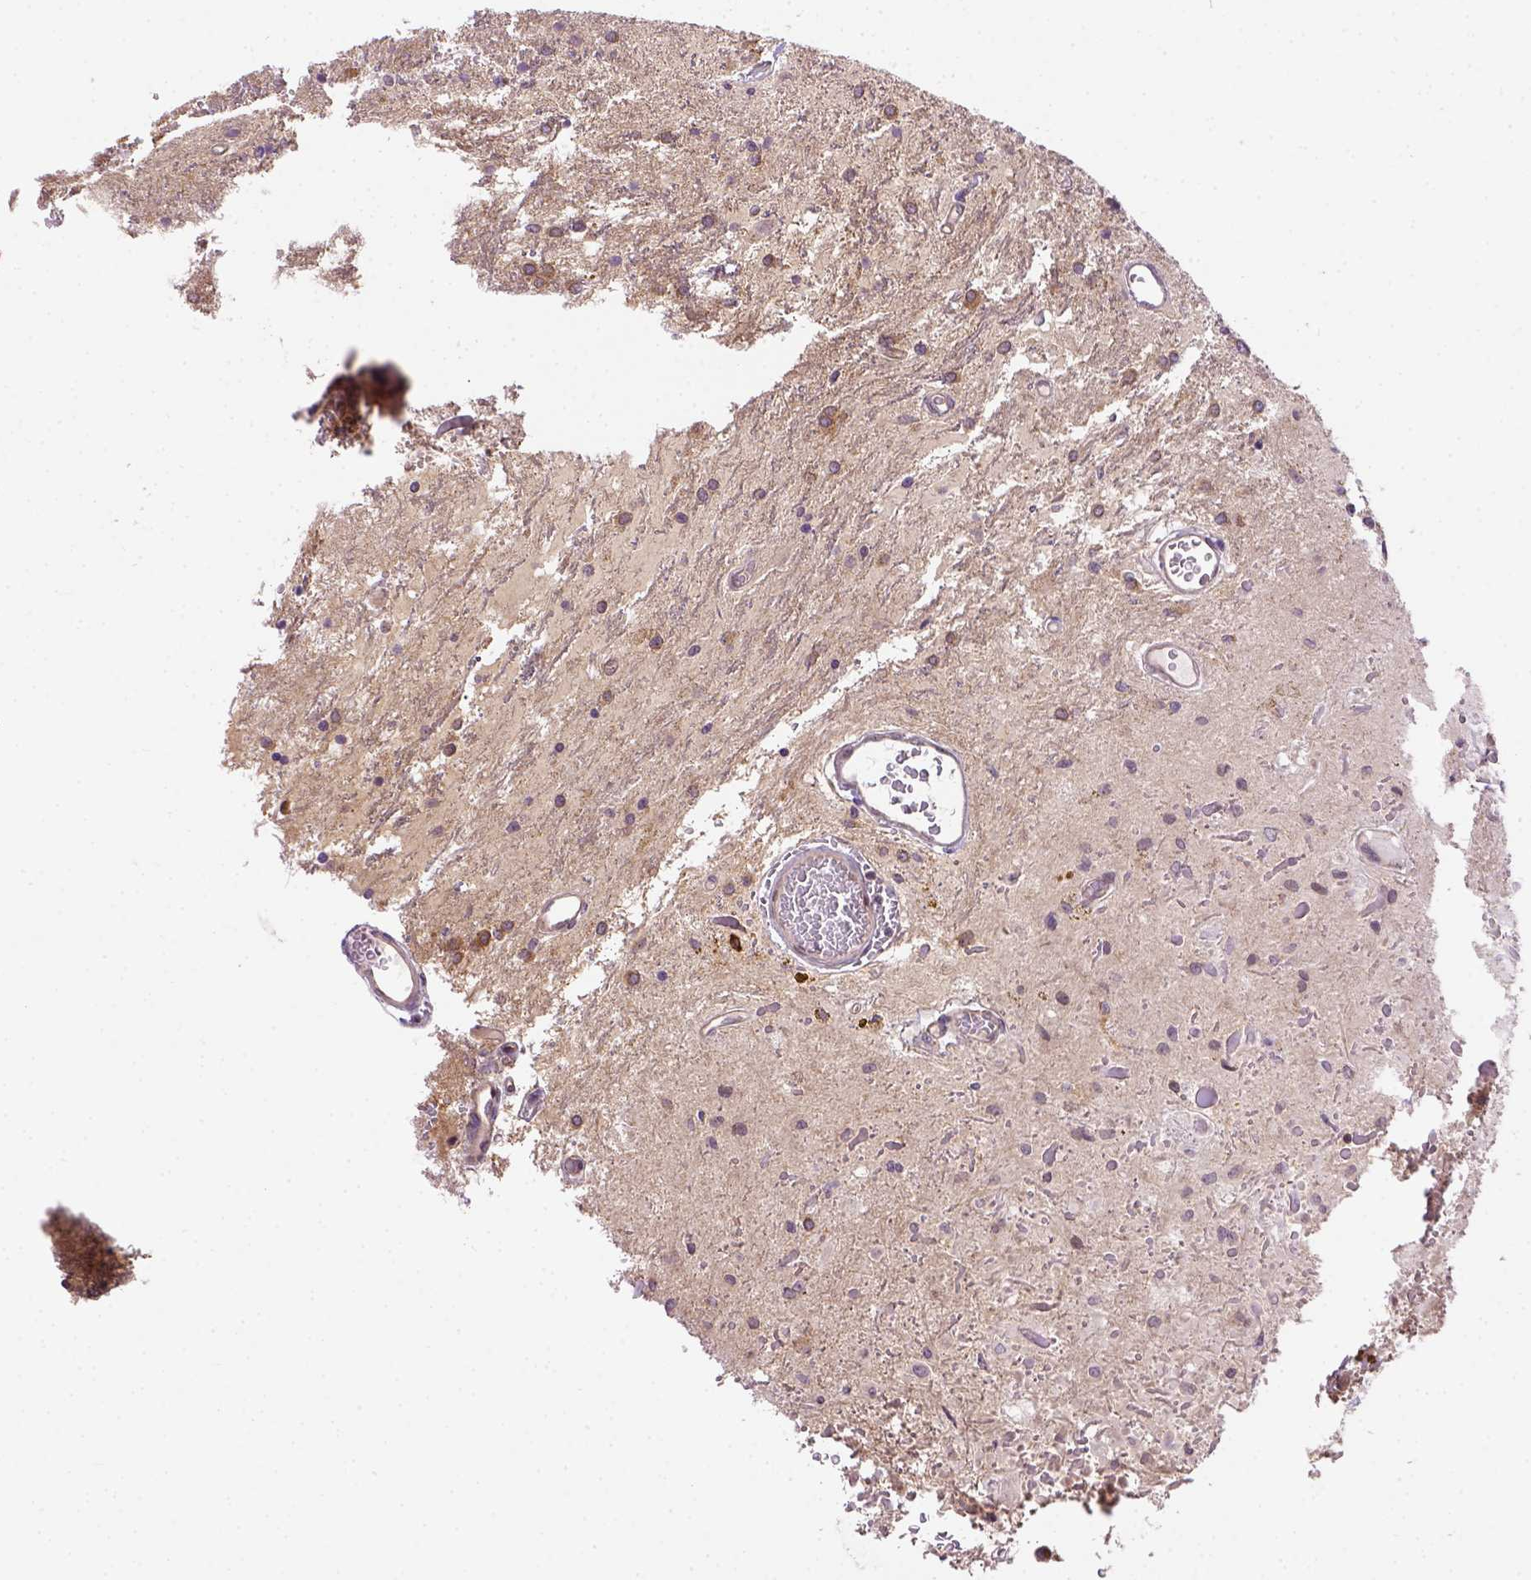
{"staining": {"intensity": "weak", "quantity": "25%-75%", "location": "cytoplasmic/membranous"}, "tissue": "glioma", "cell_type": "Tumor cells", "image_type": "cancer", "snomed": [{"axis": "morphology", "description": "Glioma, malignant, Low grade"}, {"axis": "topography", "description": "Cerebellum"}], "caption": "Immunohistochemistry (IHC) histopathology image of neoplastic tissue: human glioma stained using IHC shows low levels of weak protein expression localized specifically in the cytoplasmic/membranous of tumor cells, appearing as a cytoplasmic/membranous brown color.", "gene": "KAZN", "patient": {"sex": "female", "age": 14}}